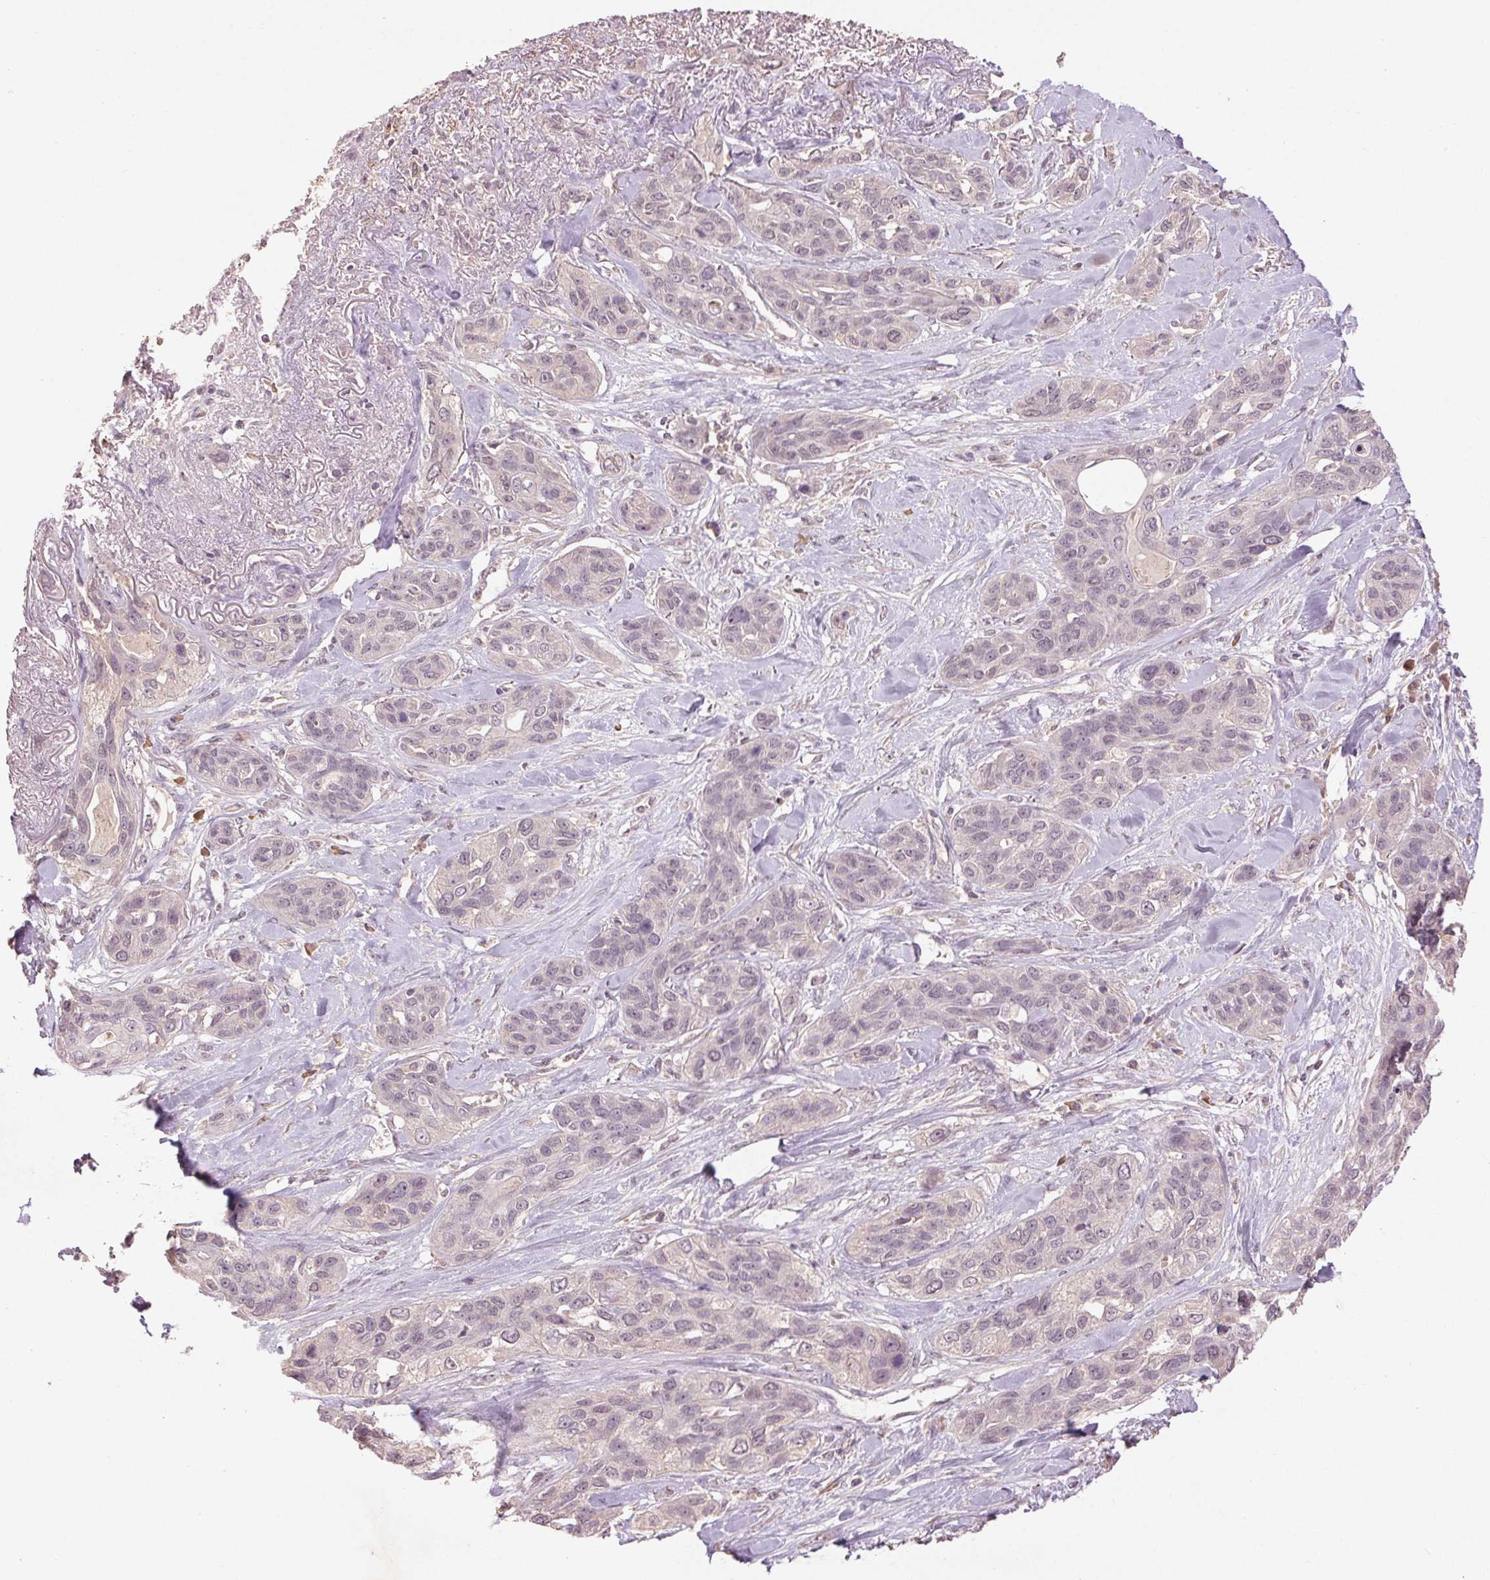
{"staining": {"intensity": "negative", "quantity": "none", "location": "none"}, "tissue": "lung cancer", "cell_type": "Tumor cells", "image_type": "cancer", "snomed": [{"axis": "morphology", "description": "Squamous cell carcinoma, NOS"}, {"axis": "topography", "description": "Lung"}], "caption": "Immunohistochemistry (IHC) histopathology image of neoplastic tissue: lung squamous cell carcinoma stained with DAB demonstrates no significant protein staining in tumor cells.", "gene": "SMLR1", "patient": {"sex": "female", "age": 70}}